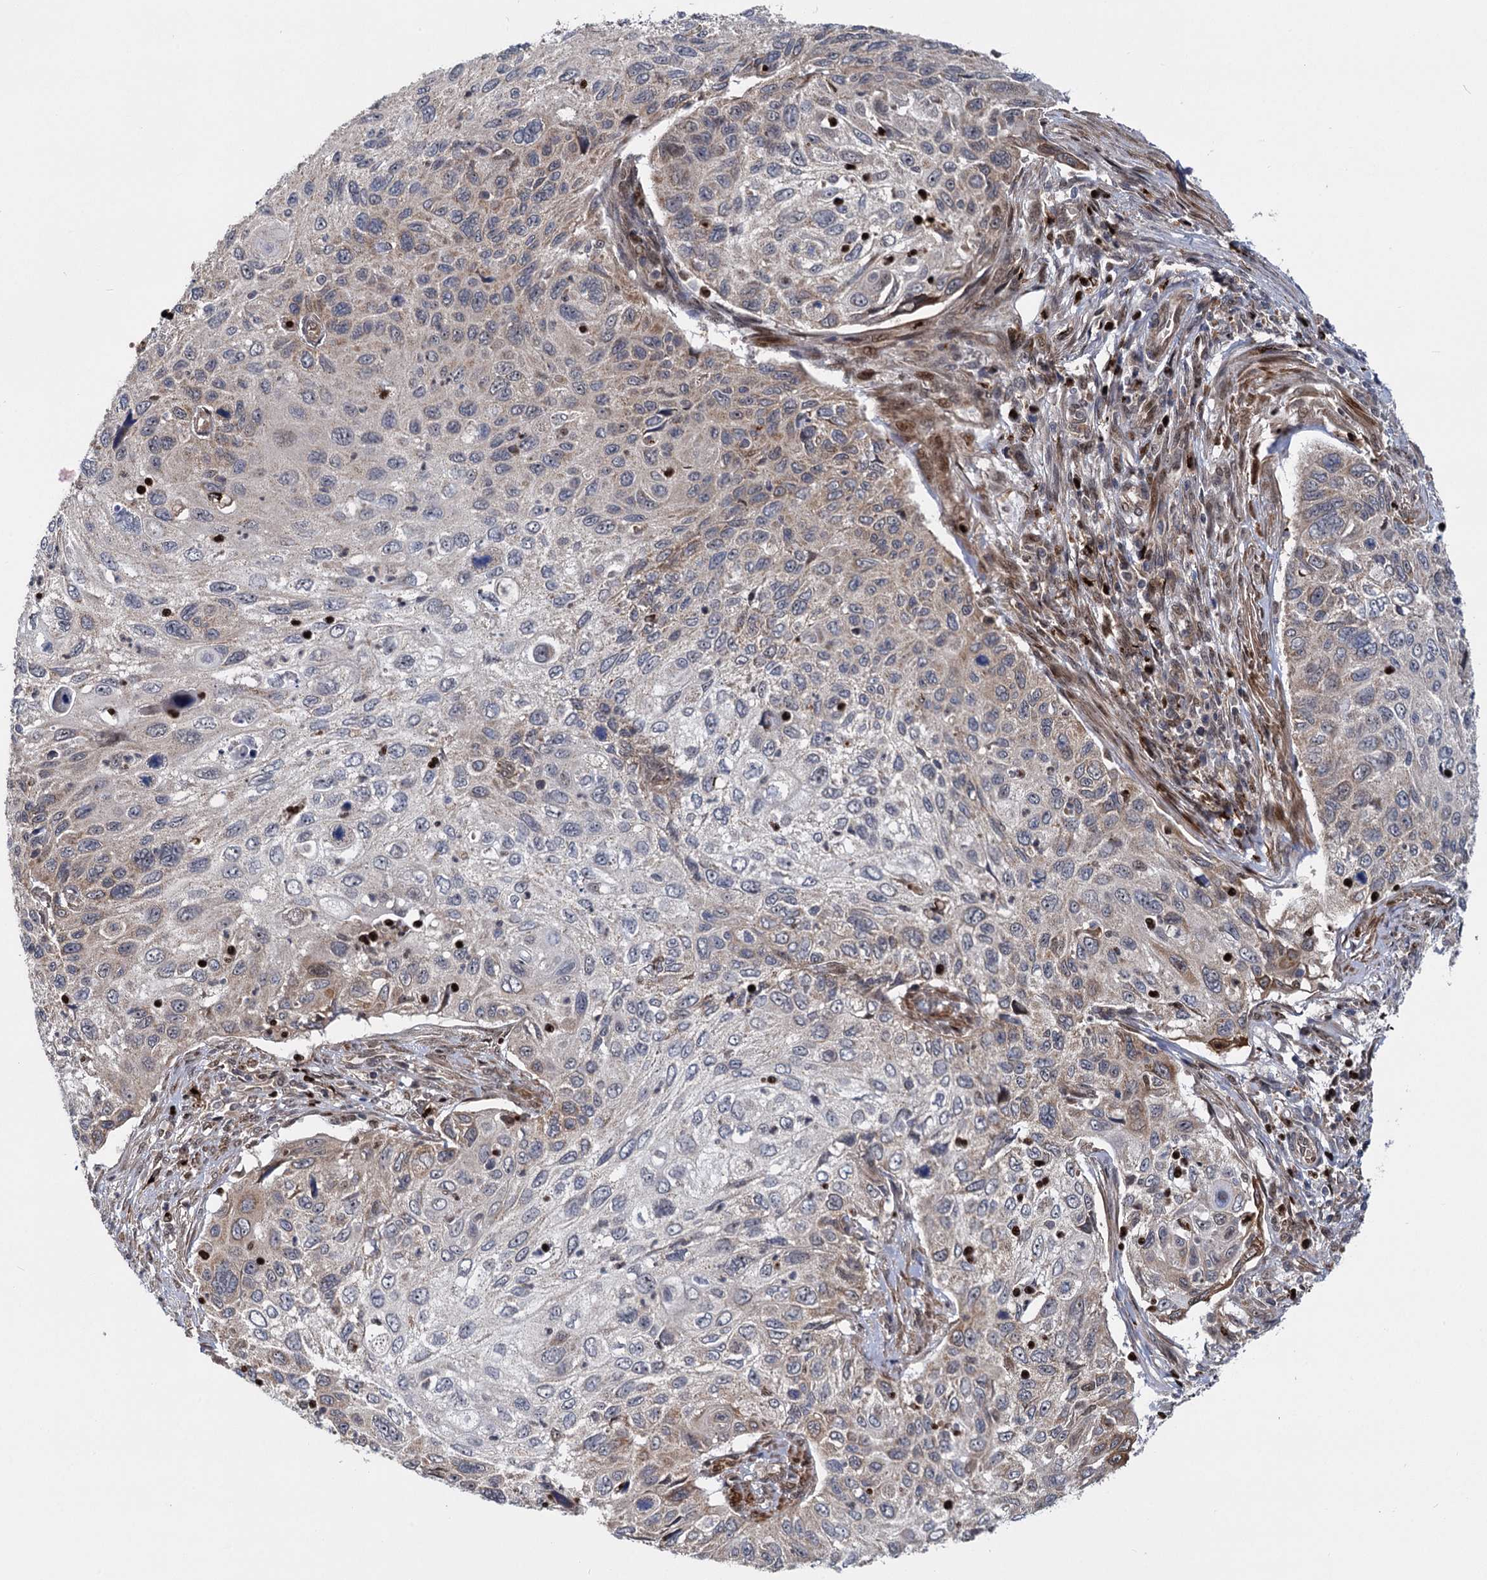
{"staining": {"intensity": "weak", "quantity": "<25%", "location": "cytoplasmic/membranous"}, "tissue": "cervical cancer", "cell_type": "Tumor cells", "image_type": "cancer", "snomed": [{"axis": "morphology", "description": "Squamous cell carcinoma, NOS"}, {"axis": "topography", "description": "Cervix"}], "caption": "Tumor cells are negative for protein expression in human cervical cancer (squamous cell carcinoma).", "gene": "GAL3ST4", "patient": {"sex": "female", "age": 70}}